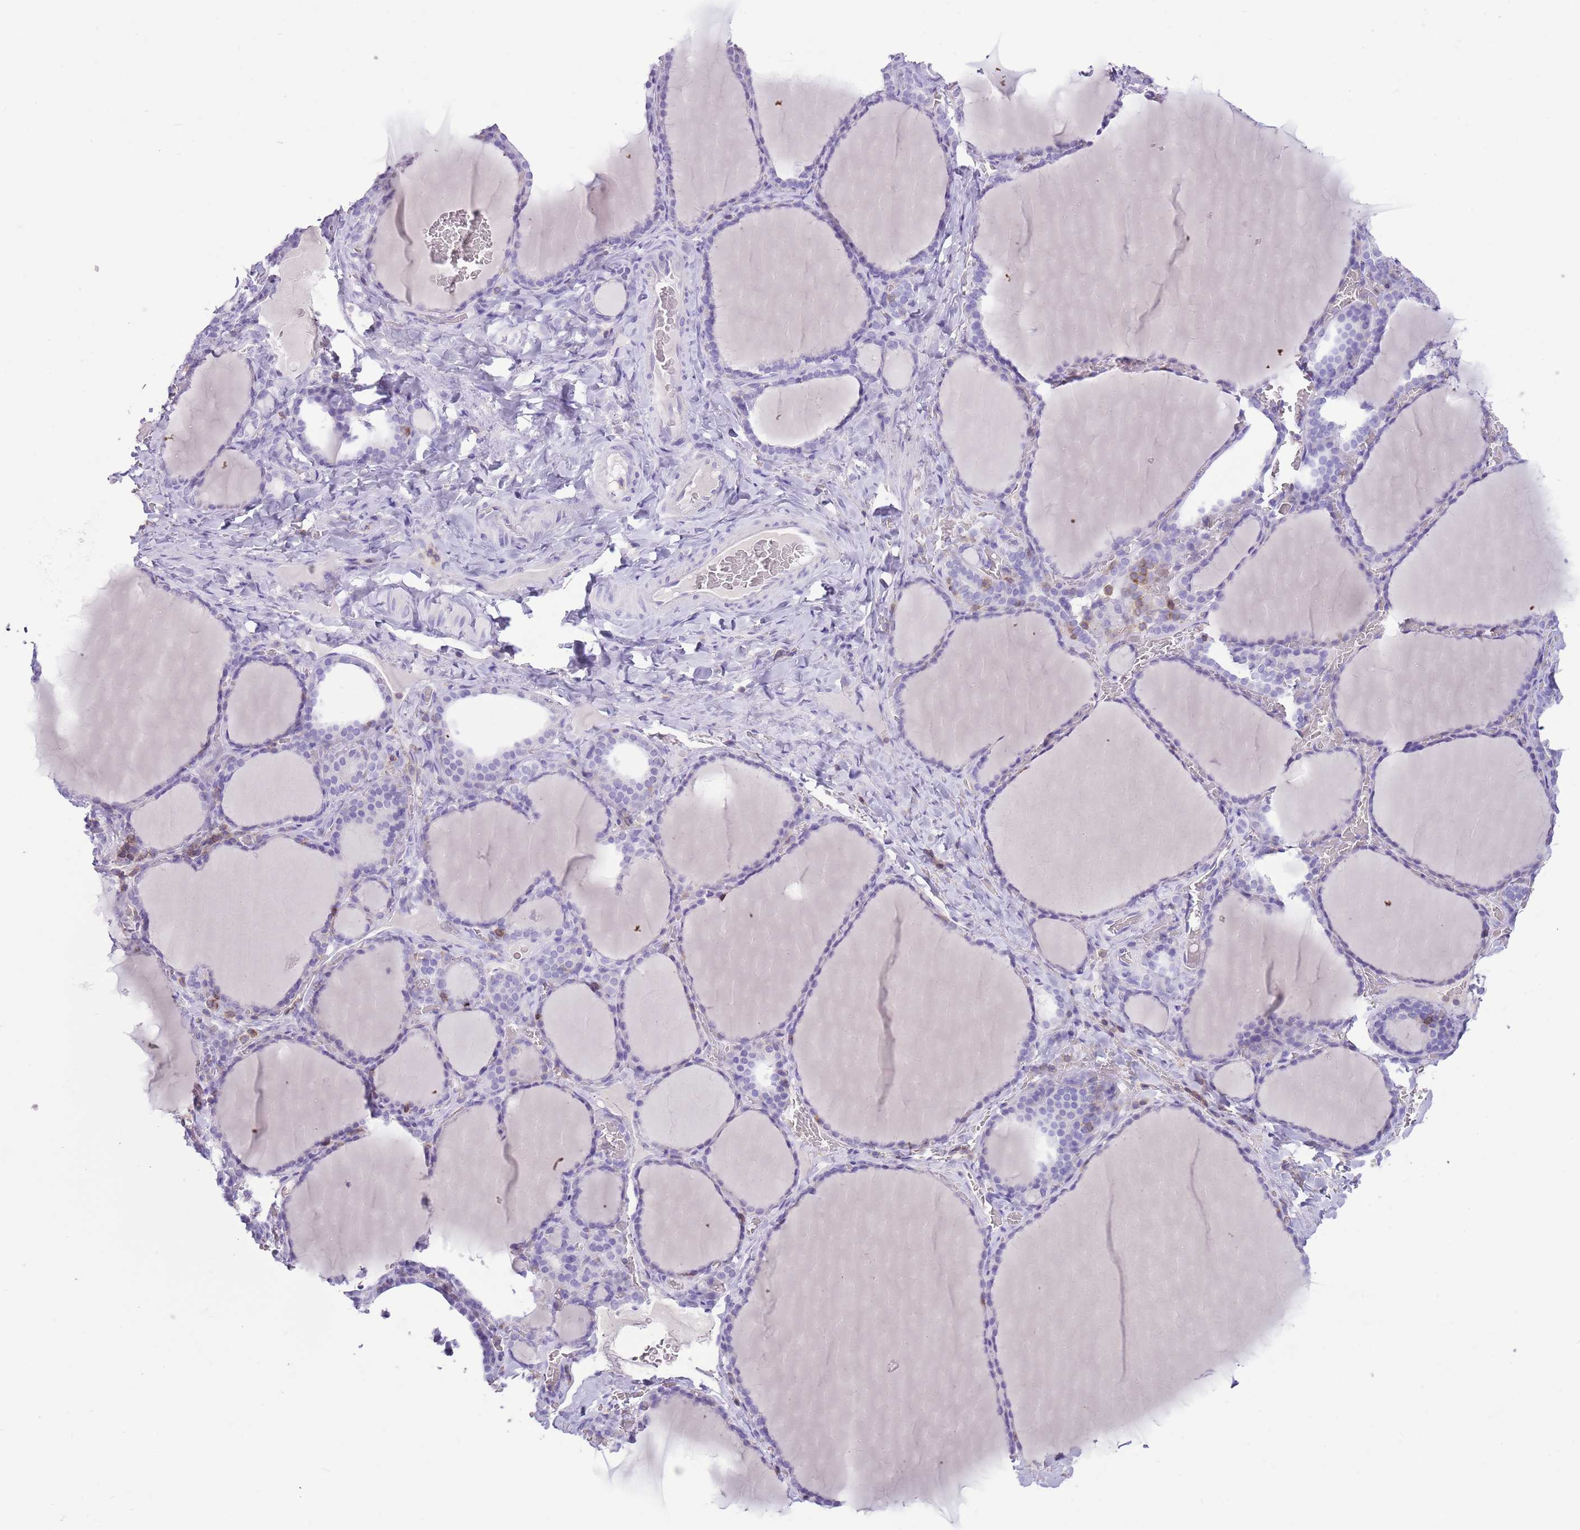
{"staining": {"intensity": "negative", "quantity": "none", "location": "none"}, "tissue": "thyroid gland", "cell_type": "Glandular cells", "image_type": "normal", "snomed": [{"axis": "morphology", "description": "Normal tissue, NOS"}, {"axis": "topography", "description": "Thyroid gland"}], "caption": "This histopathology image is of normal thyroid gland stained with immunohistochemistry to label a protein in brown with the nuclei are counter-stained blue. There is no staining in glandular cells. (DAB immunohistochemistry (IHC) visualized using brightfield microscopy, high magnification).", "gene": "OR4Q3", "patient": {"sex": "female", "age": 39}}